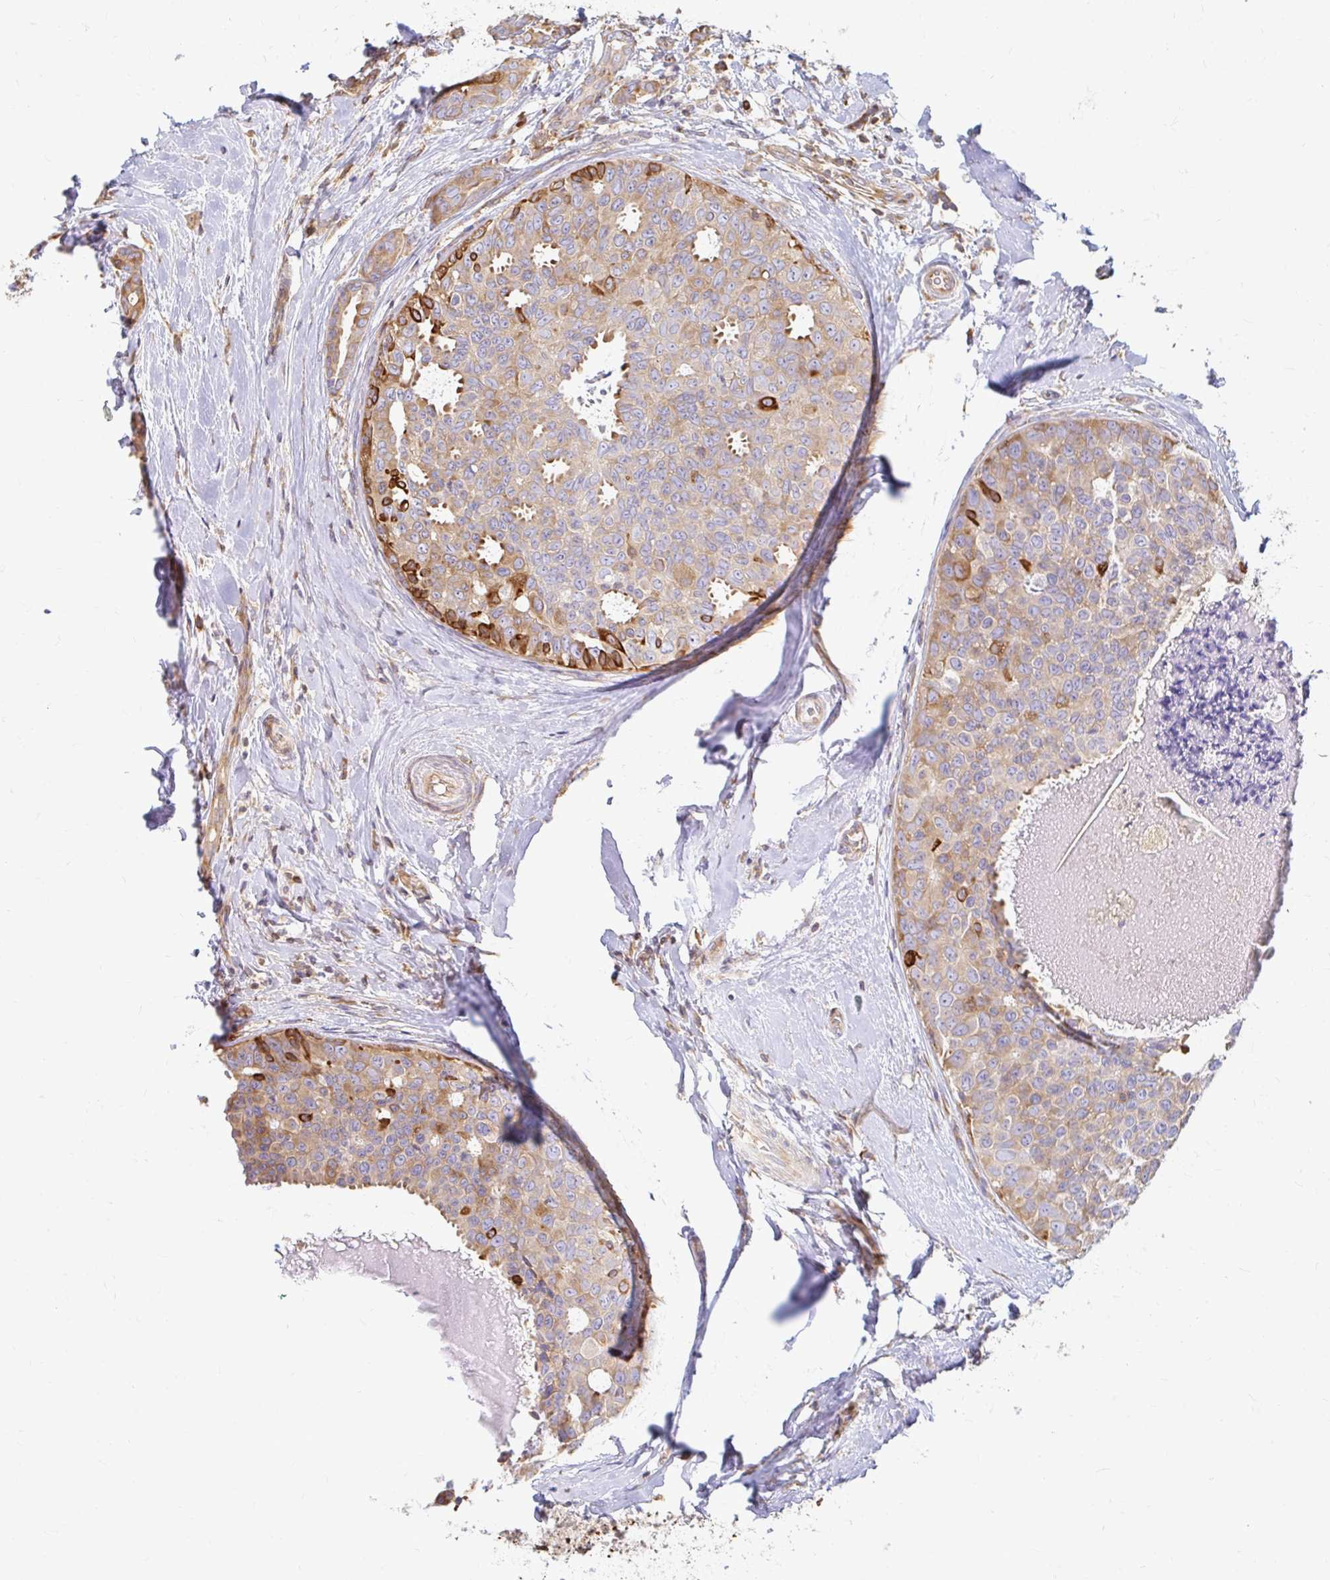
{"staining": {"intensity": "moderate", "quantity": ">75%", "location": "cytoplasmic/membranous"}, "tissue": "breast cancer", "cell_type": "Tumor cells", "image_type": "cancer", "snomed": [{"axis": "morphology", "description": "Duct carcinoma"}, {"axis": "topography", "description": "Breast"}], "caption": "Human breast cancer (invasive ductal carcinoma) stained for a protein (brown) reveals moderate cytoplasmic/membranous positive expression in approximately >75% of tumor cells.", "gene": "CAST", "patient": {"sex": "female", "age": 45}}